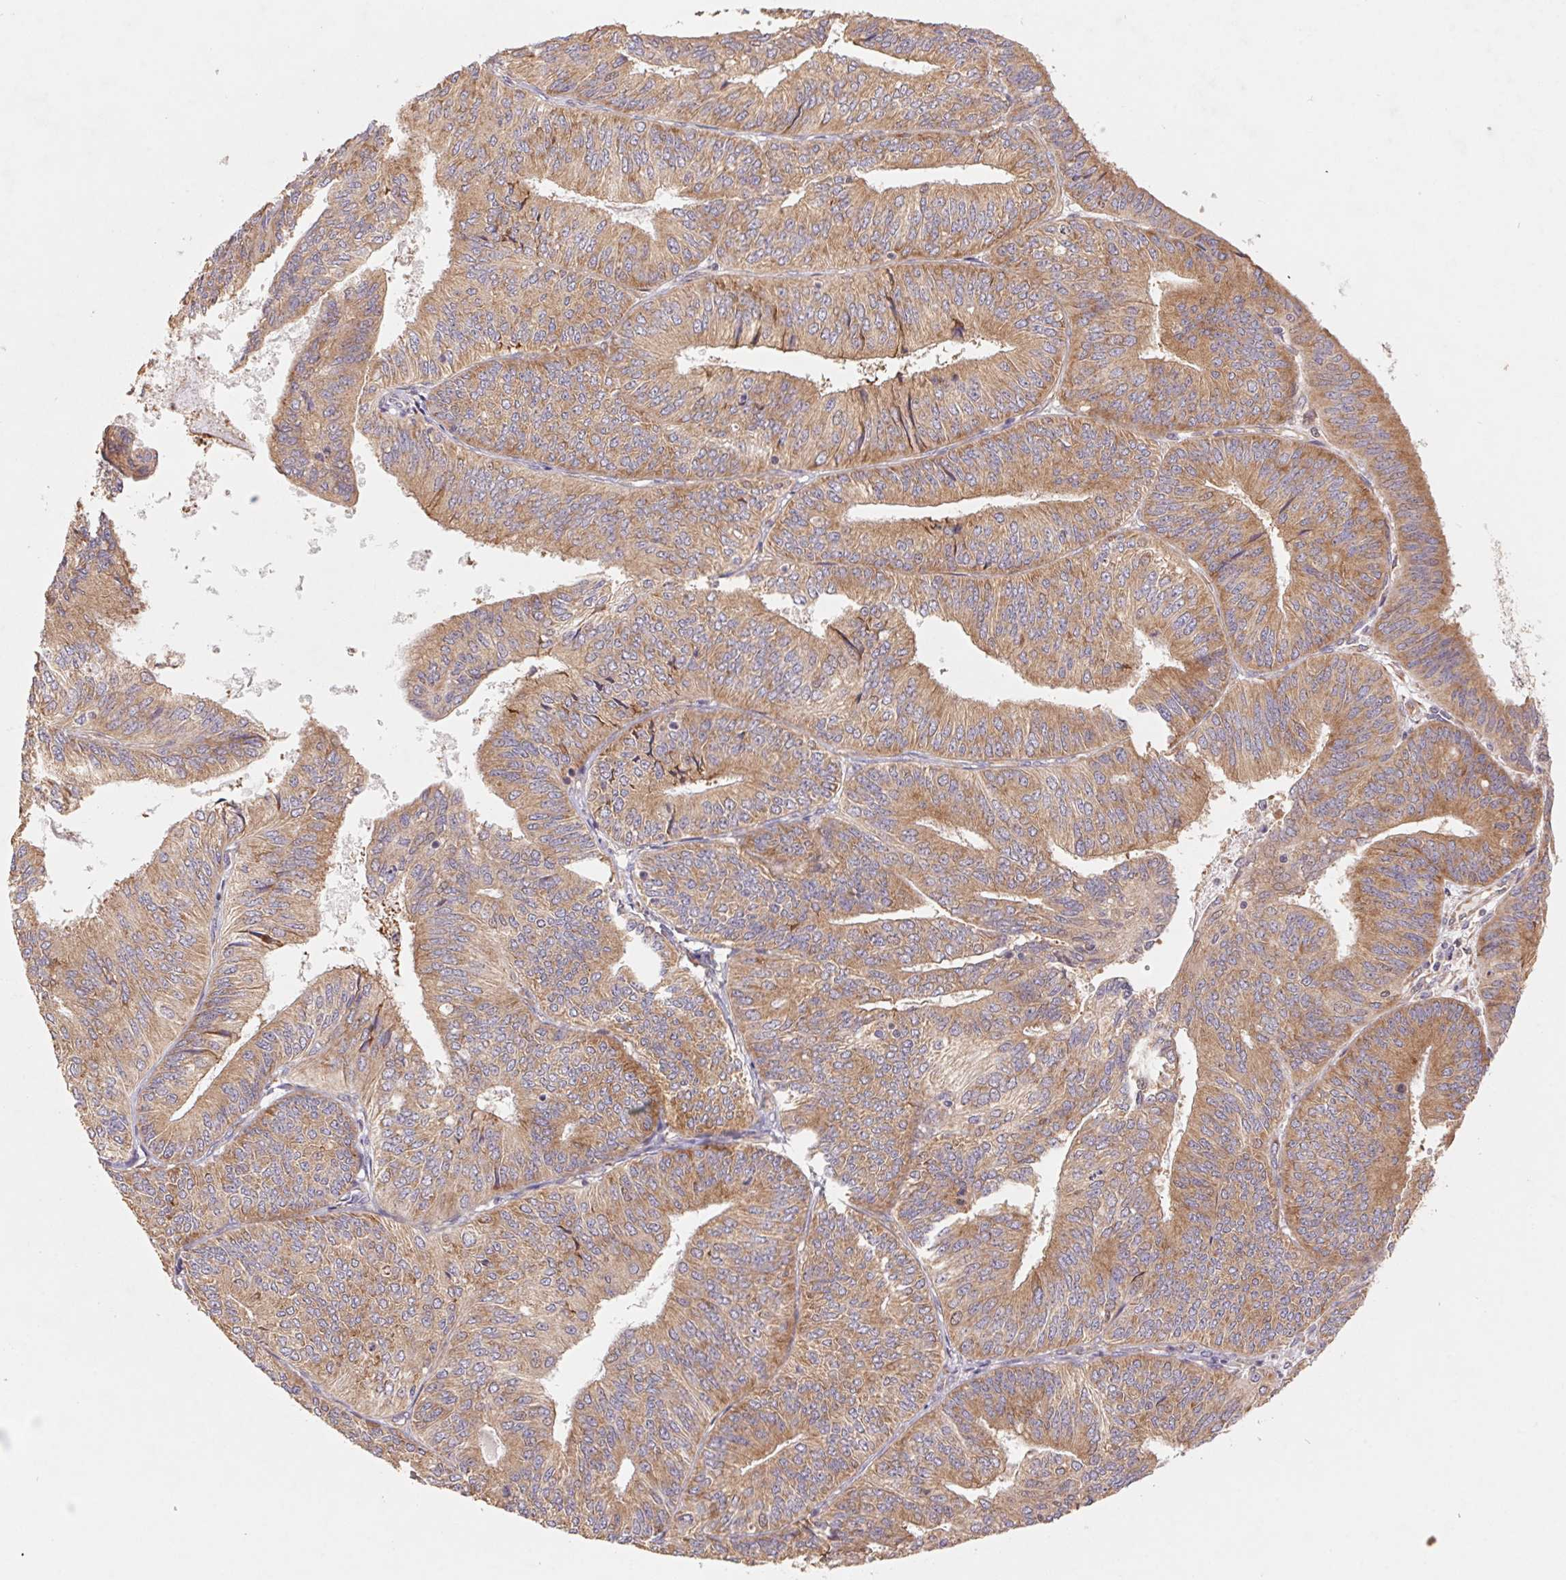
{"staining": {"intensity": "moderate", "quantity": ">75%", "location": "cytoplasmic/membranous"}, "tissue": "endometrial cancer", "cell_type": "Tumor cells", "image_type": "cancer", "snomed": [{"axis": "morphology", "description": "Adenocarcinoma, NOS"}, {"axis": "topography", "description": "Endometrium"}], "caption": "Brown immunohistochemical staining in human endometrial cancer (adenocarcinoma) exhibits moderate cytoplasmic/membranous staining in approximately >75% of tumor cells.", "gene": "RPL27A", "patient": {"sex": "female", "age": 58}}